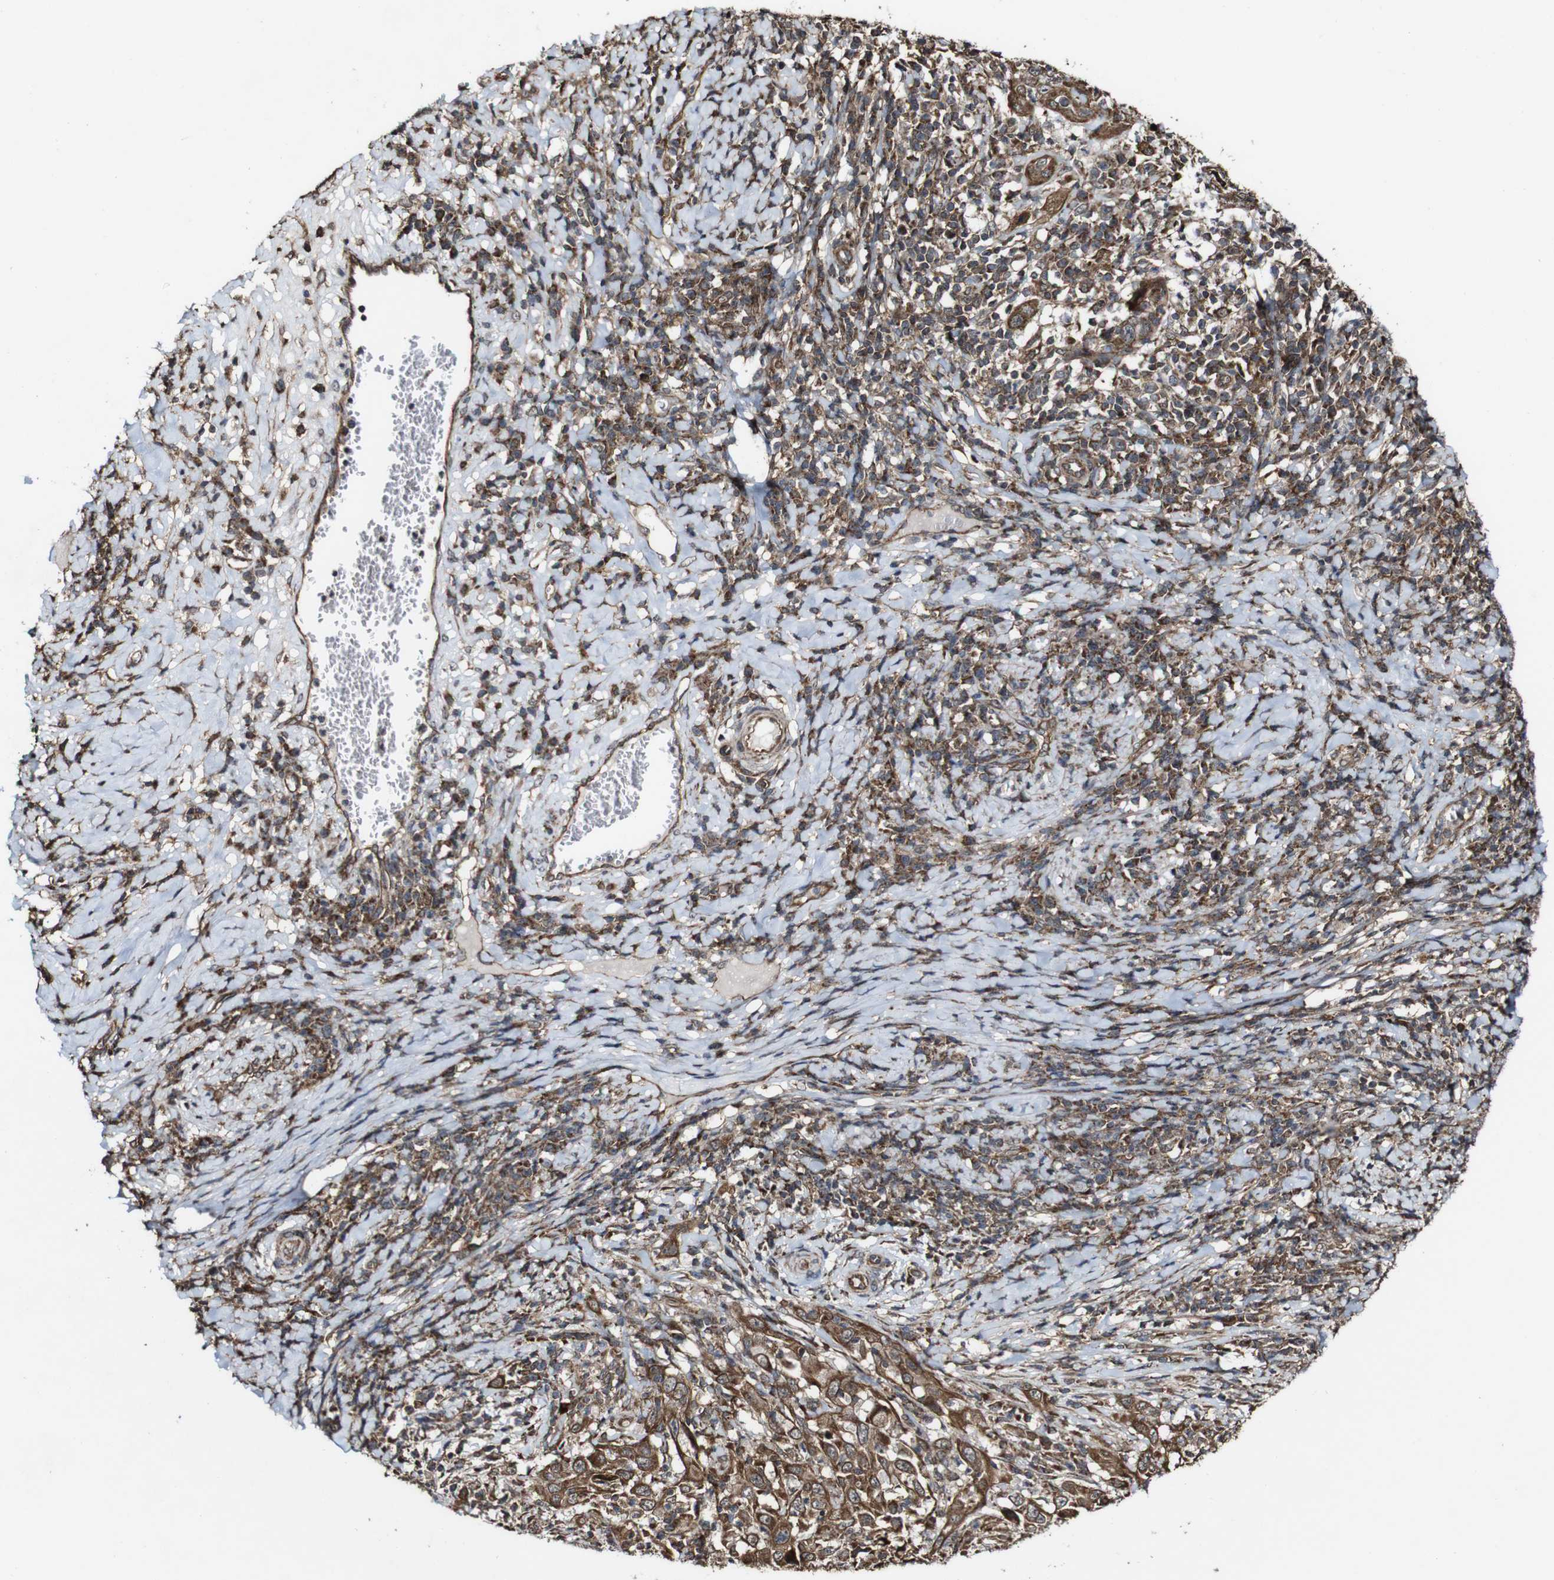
{"staining": {"intensity": "moderate", "quantity": ">75%", "location": "cytoplasmic/membranous"}, "tissue": "cervical cancer", "cell_type": "Tumor cells", "image_type": "cancer", "snomed": [{"axis": "morphology", "description": "Squamous cell carcinoma, NOS"}, {"axis": "topography", "description": "Cervix"}], "caption": "Immunohistochemistry image of neoplastic tissue: human cervical cancer (squamous cell carcinoma) stained using immunohistochemistry (IHC) demonstrates medium levels of moderate protein expression localized specifically in the cytoplasmic/membranous of tumor cells, appearing as a cytoplasmic/membranous brown color.", "gene": "BTN3A3", "patient": {"sex": "female", "age": 46}}